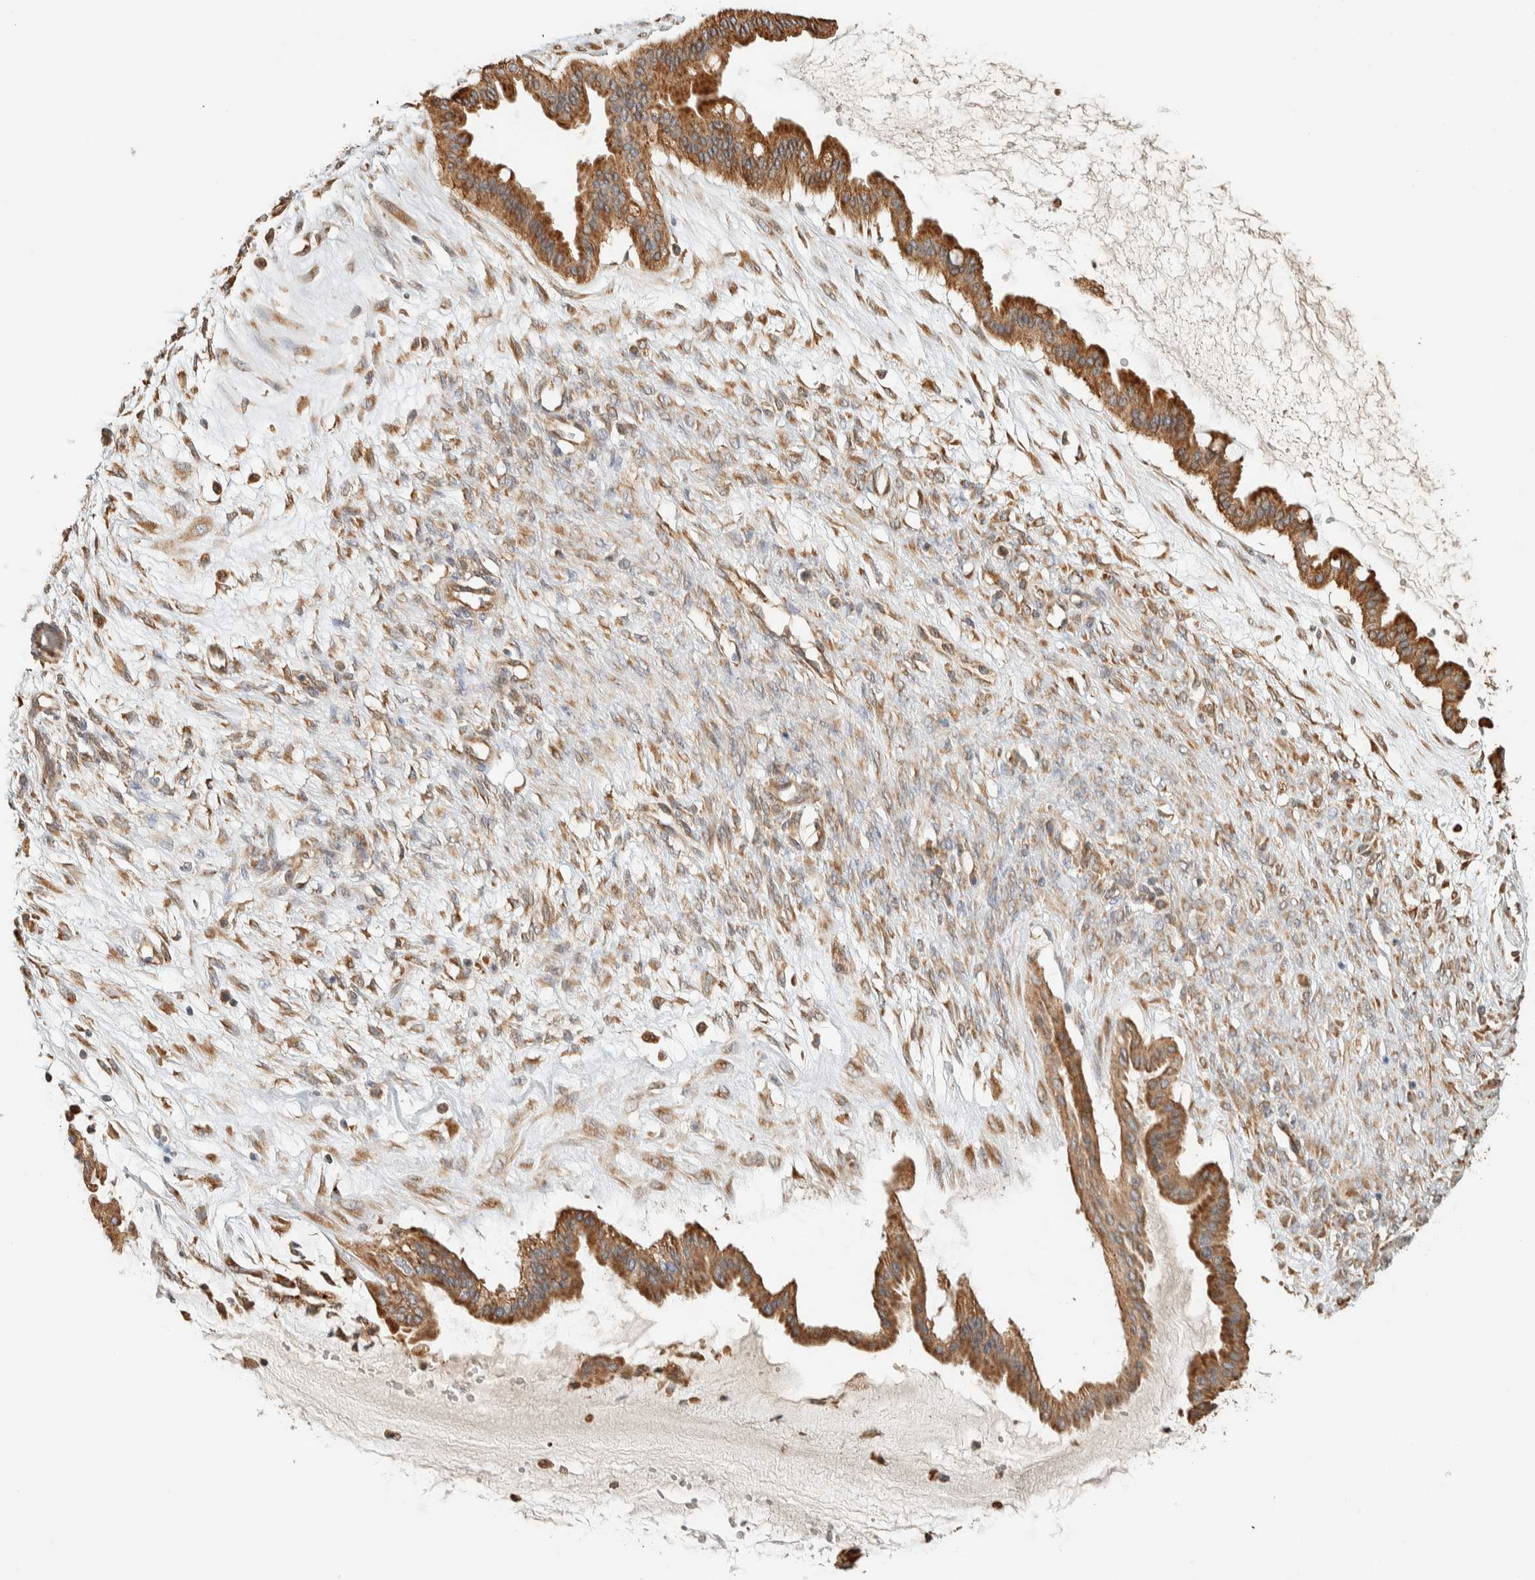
{"staining": {"intensity": "moderate", "quantity": ">75%", "location": "cytoplasmic/membranous"}, "tissue": "ovarian cancer", "cell_type": "Tumor cells", "image_type": "cancer", "snomed": [{"axis": "morphology", "description": "Cystadenocarcinoma, mucinous, NOS"}, {"axis": "topography", "description": "Ovary"}], "caption": "Immunohistochemistry (IHC) of human ovarian cancer displays medium levels of moderate cytoplasmic/membranous positivity in about >75% of tumor cells.", "gene": "RAB11FIP1", "patient": {"sex": "female", "age": 73}}